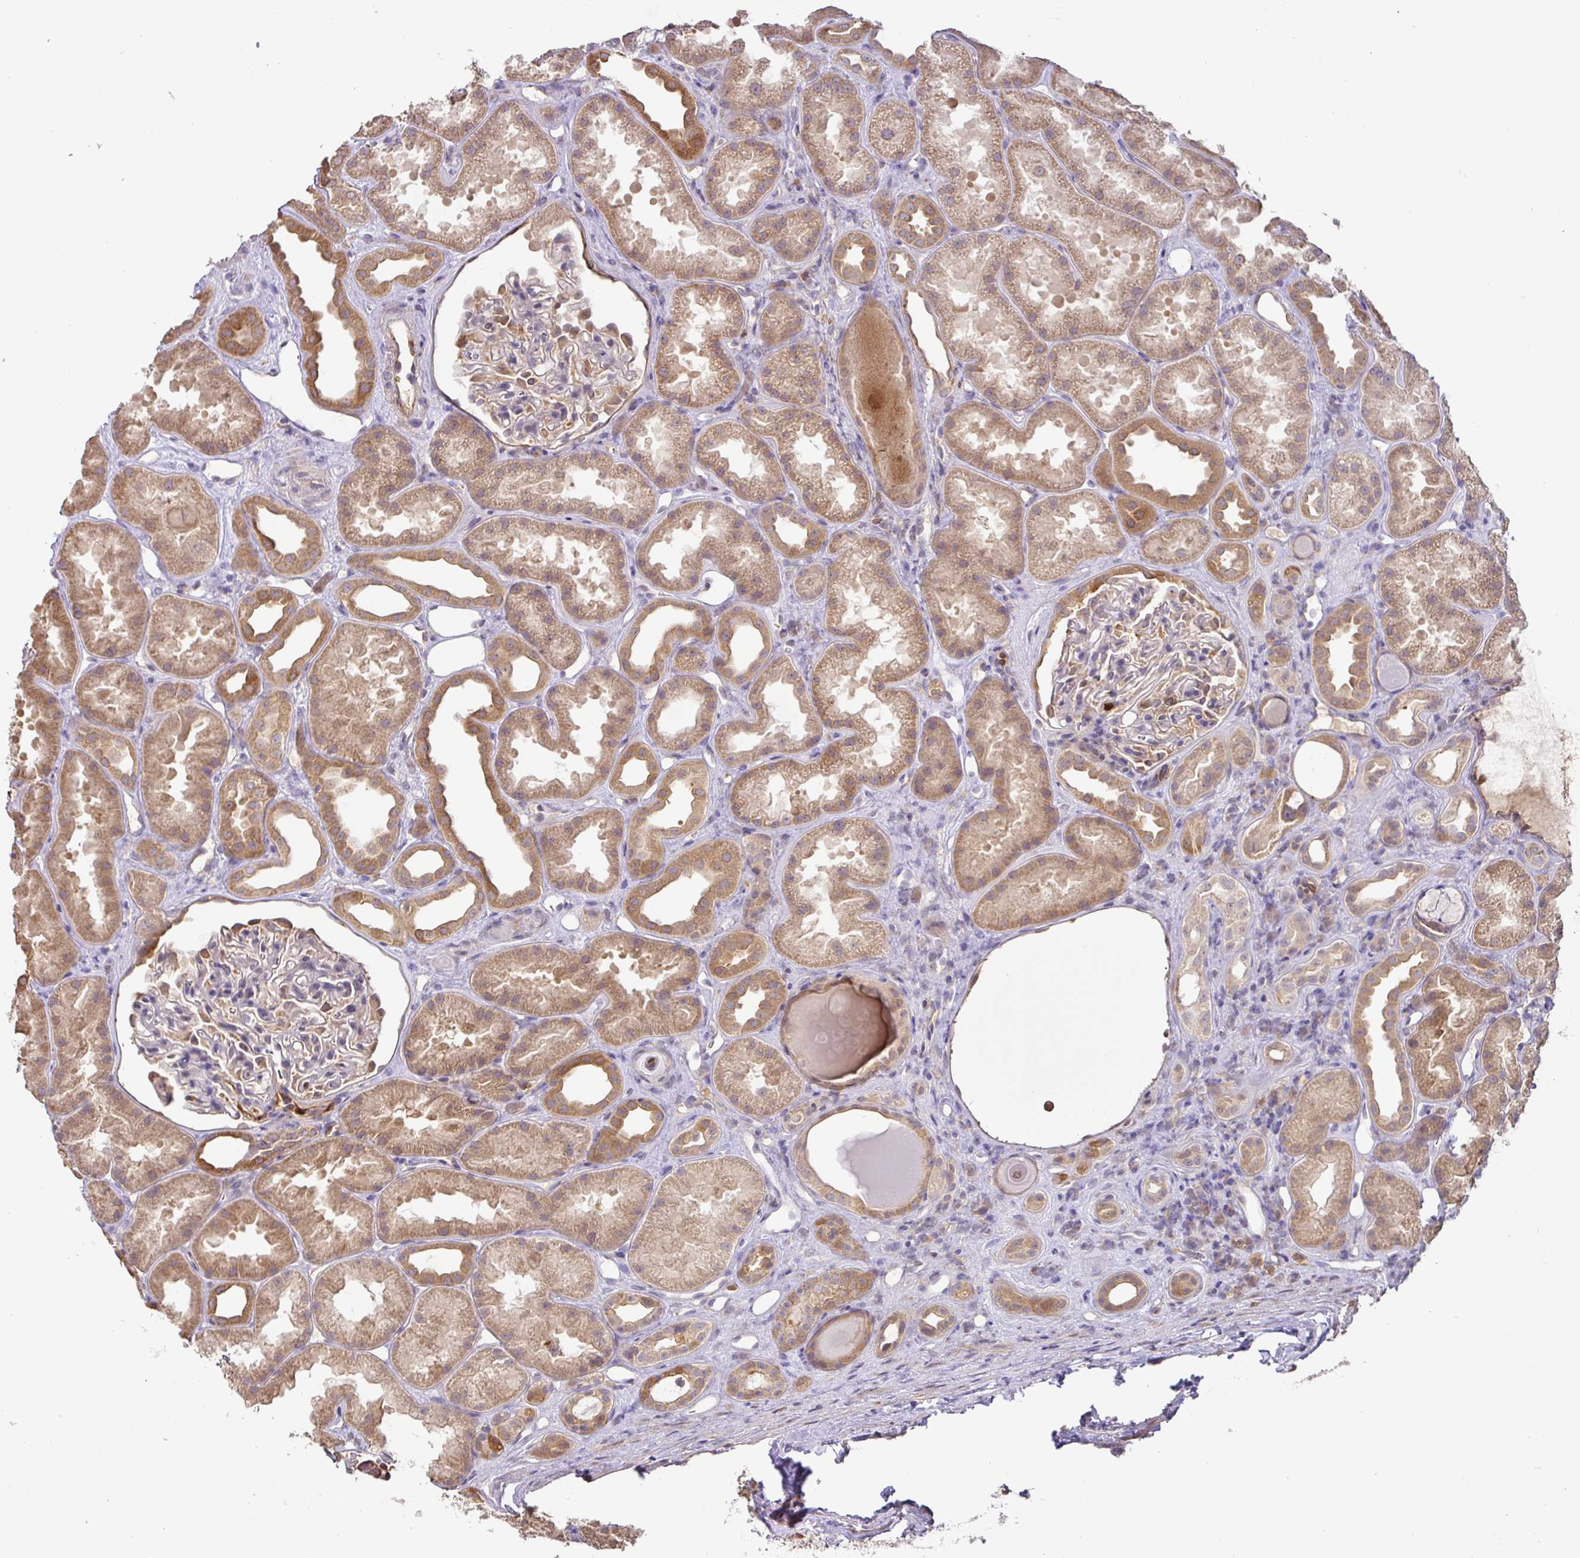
{"staining": {"intensity": "negative", "quantity": "none", "location": "none"}, "tissue": "kidney", "cell_type": "Cells in glomeruli", "image_type": "normal", "snomed": [{"axis": "morphology", "description": "Normal tissue, NOS"}, {"axis": "topography", "description": "Kidney"}], "caption": "This is a histopathology image of IHC staining of normal kidney, which shows no positivity in cells in glomeruli. Brightfield microscopy of IHC stained with DAB (3,3'-diaminobenzidine) (brown) and hematoxylin (blue), captured at high magnification.", "gene": "GCNT7", "patient": {"sex": "male", "age": 61}}